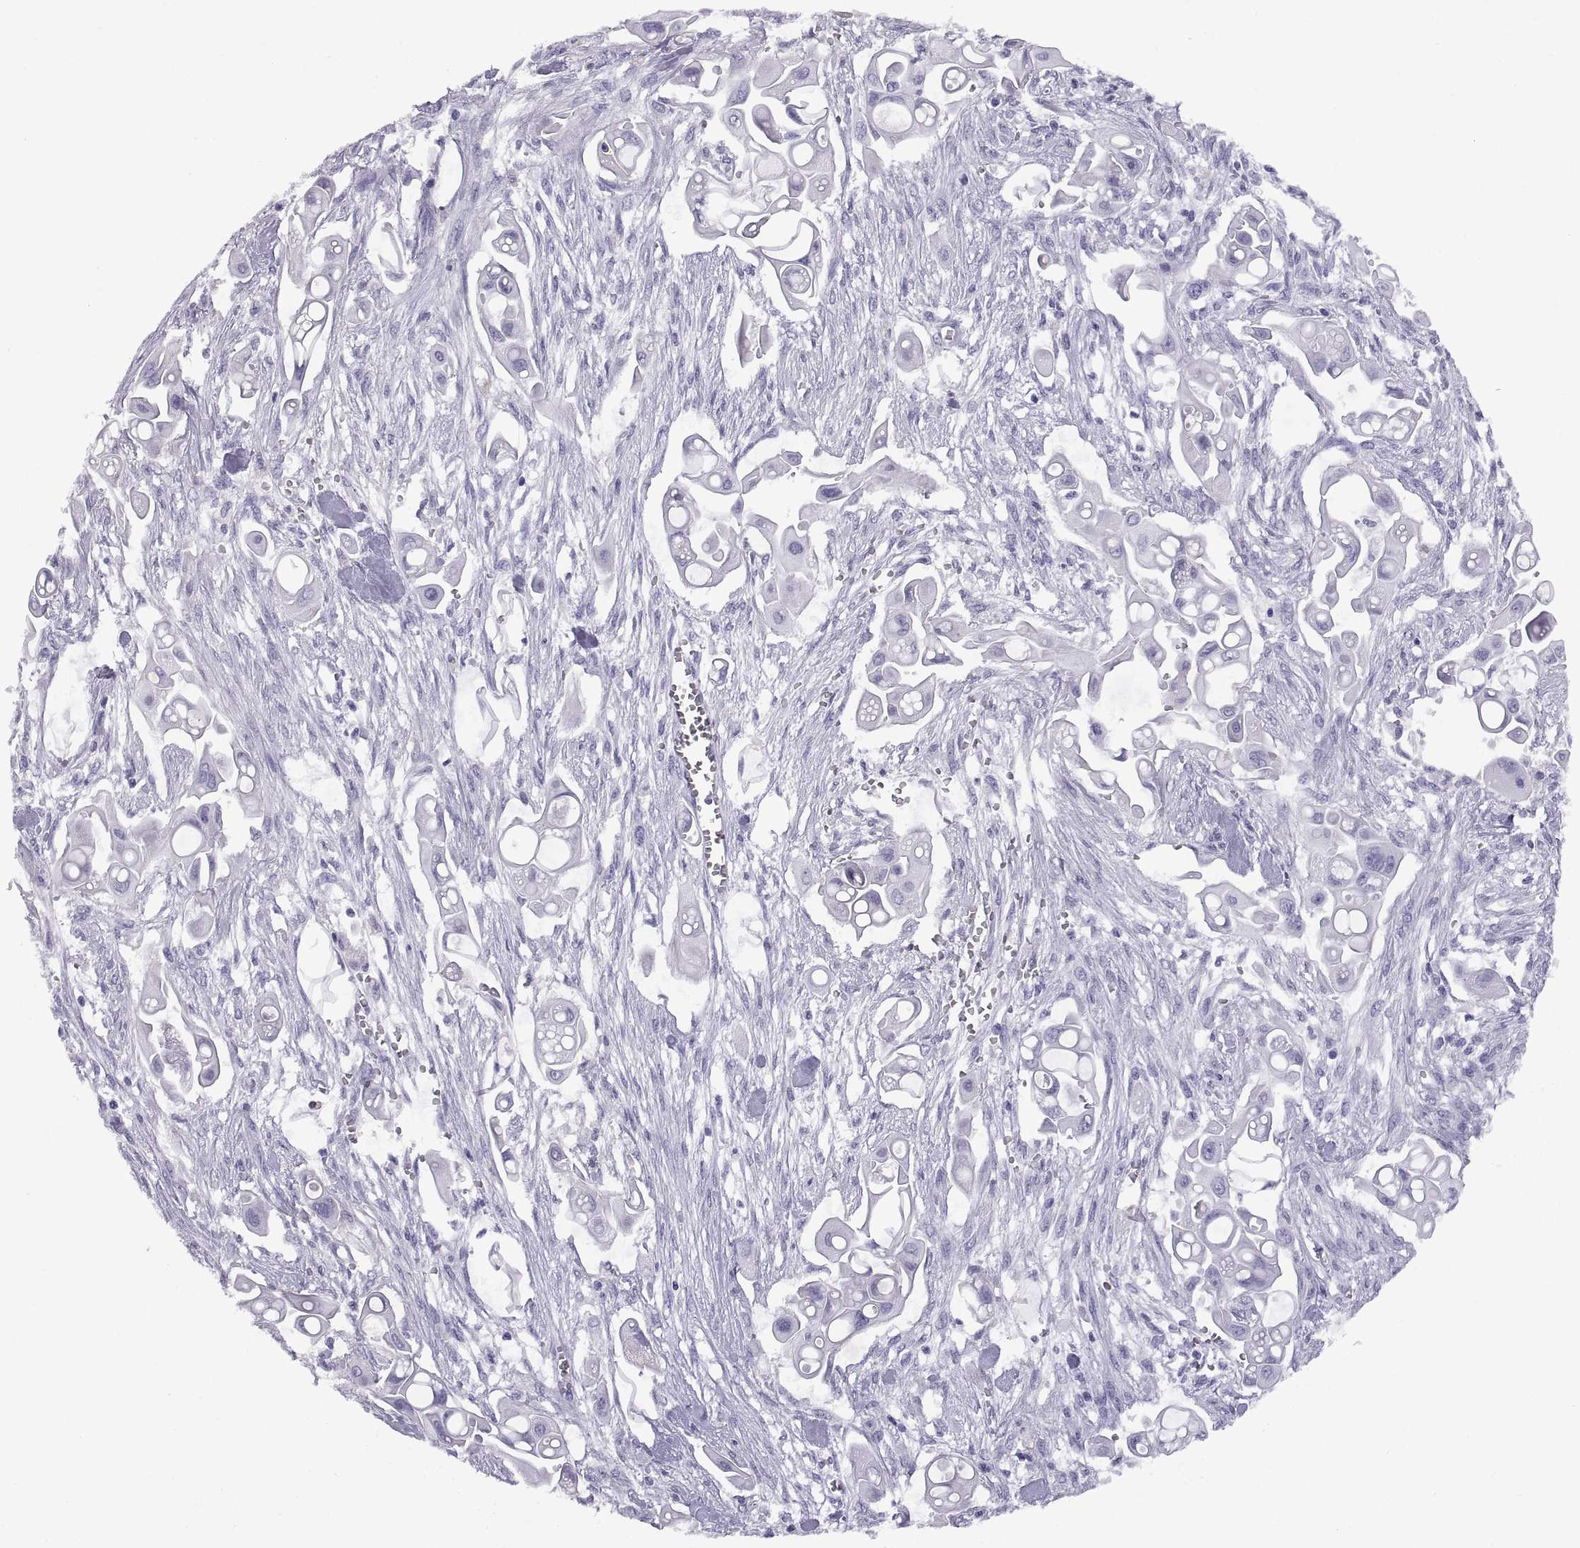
{"staining": {"intensity": "negative", "quantity": "none", "location": "none"}, "tissue": "pancreatic cancer", "cell_type": "Tumor cells", "image_type": "cancer", "snomed": [{"axis": "morphology", "description": "Adenocarcinoma, NOS"}, {"axis": "topography", "description": "Pancreas"}], "caption": "IHC photomicrograph of adenocarcinoma (pancreatic) stained for a protein (brown), which displays no expression in tumor cells. (Brightfield microscopy of DAB (3,3'-diaminobenzidine) immunohistochemistry (IHC) at high magnification).", "gene": "RGS20", "patient": {"sex": "male", "age": 50}}